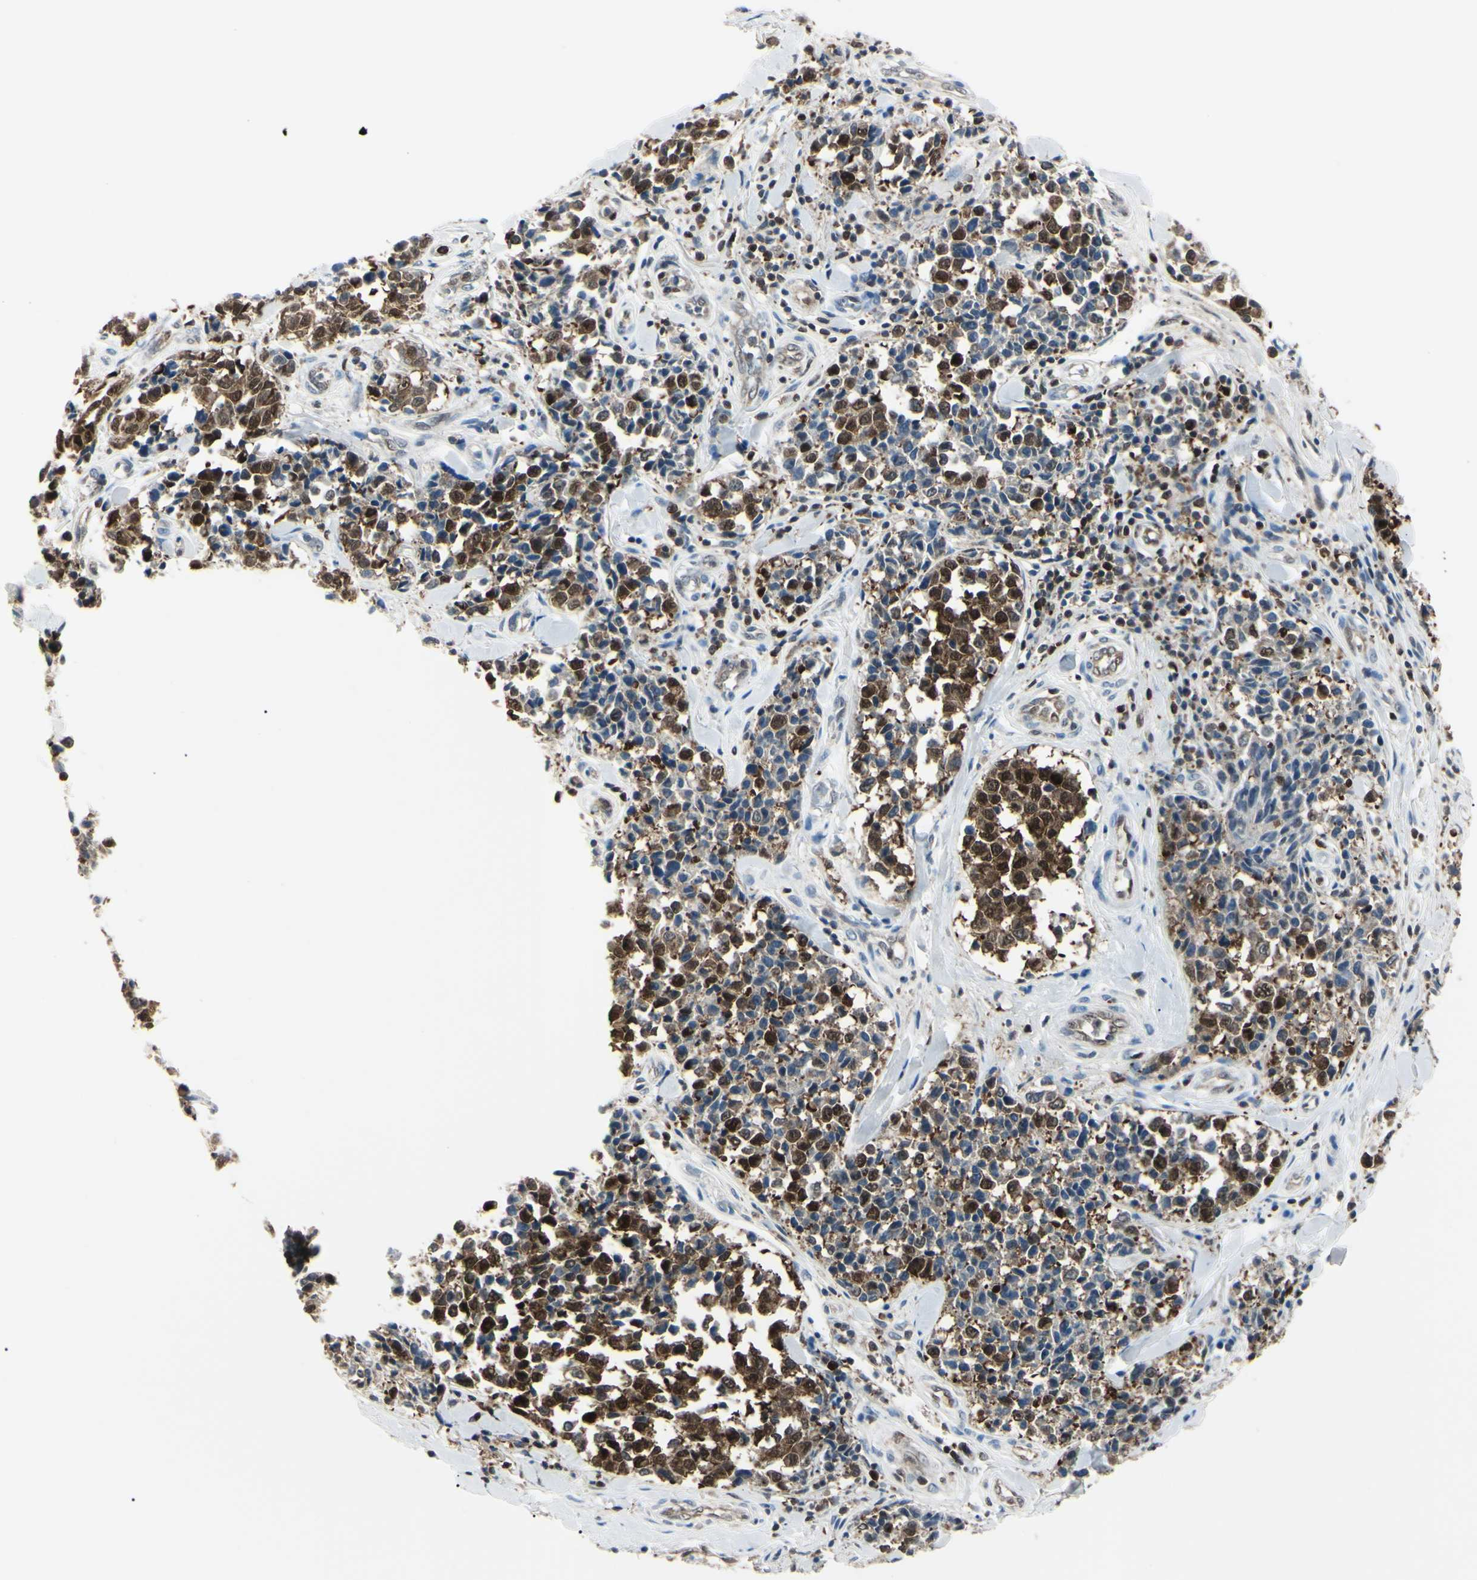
{"staining": {"intensity": "strong", "quantity": ">75%", "location": "cytoplasmic/membranous,nuclear"}, "tissue": "melanoma", "cell_type": "Tumor cells", "image_type": "cancer", "snomed": [{"axis": "morphology", "description": "Malignant melanoma, NOS"}, {"axis": "topography", "description": "Skin"}], "caption": "The micrograph shows staining of malignant melanoma, revealing strong cytoplasmic/membranous and nuclear protein staining (brown color) within tumor cells.", "gene": "PGK1", "patient": {"sex": "female", "age": 64}}